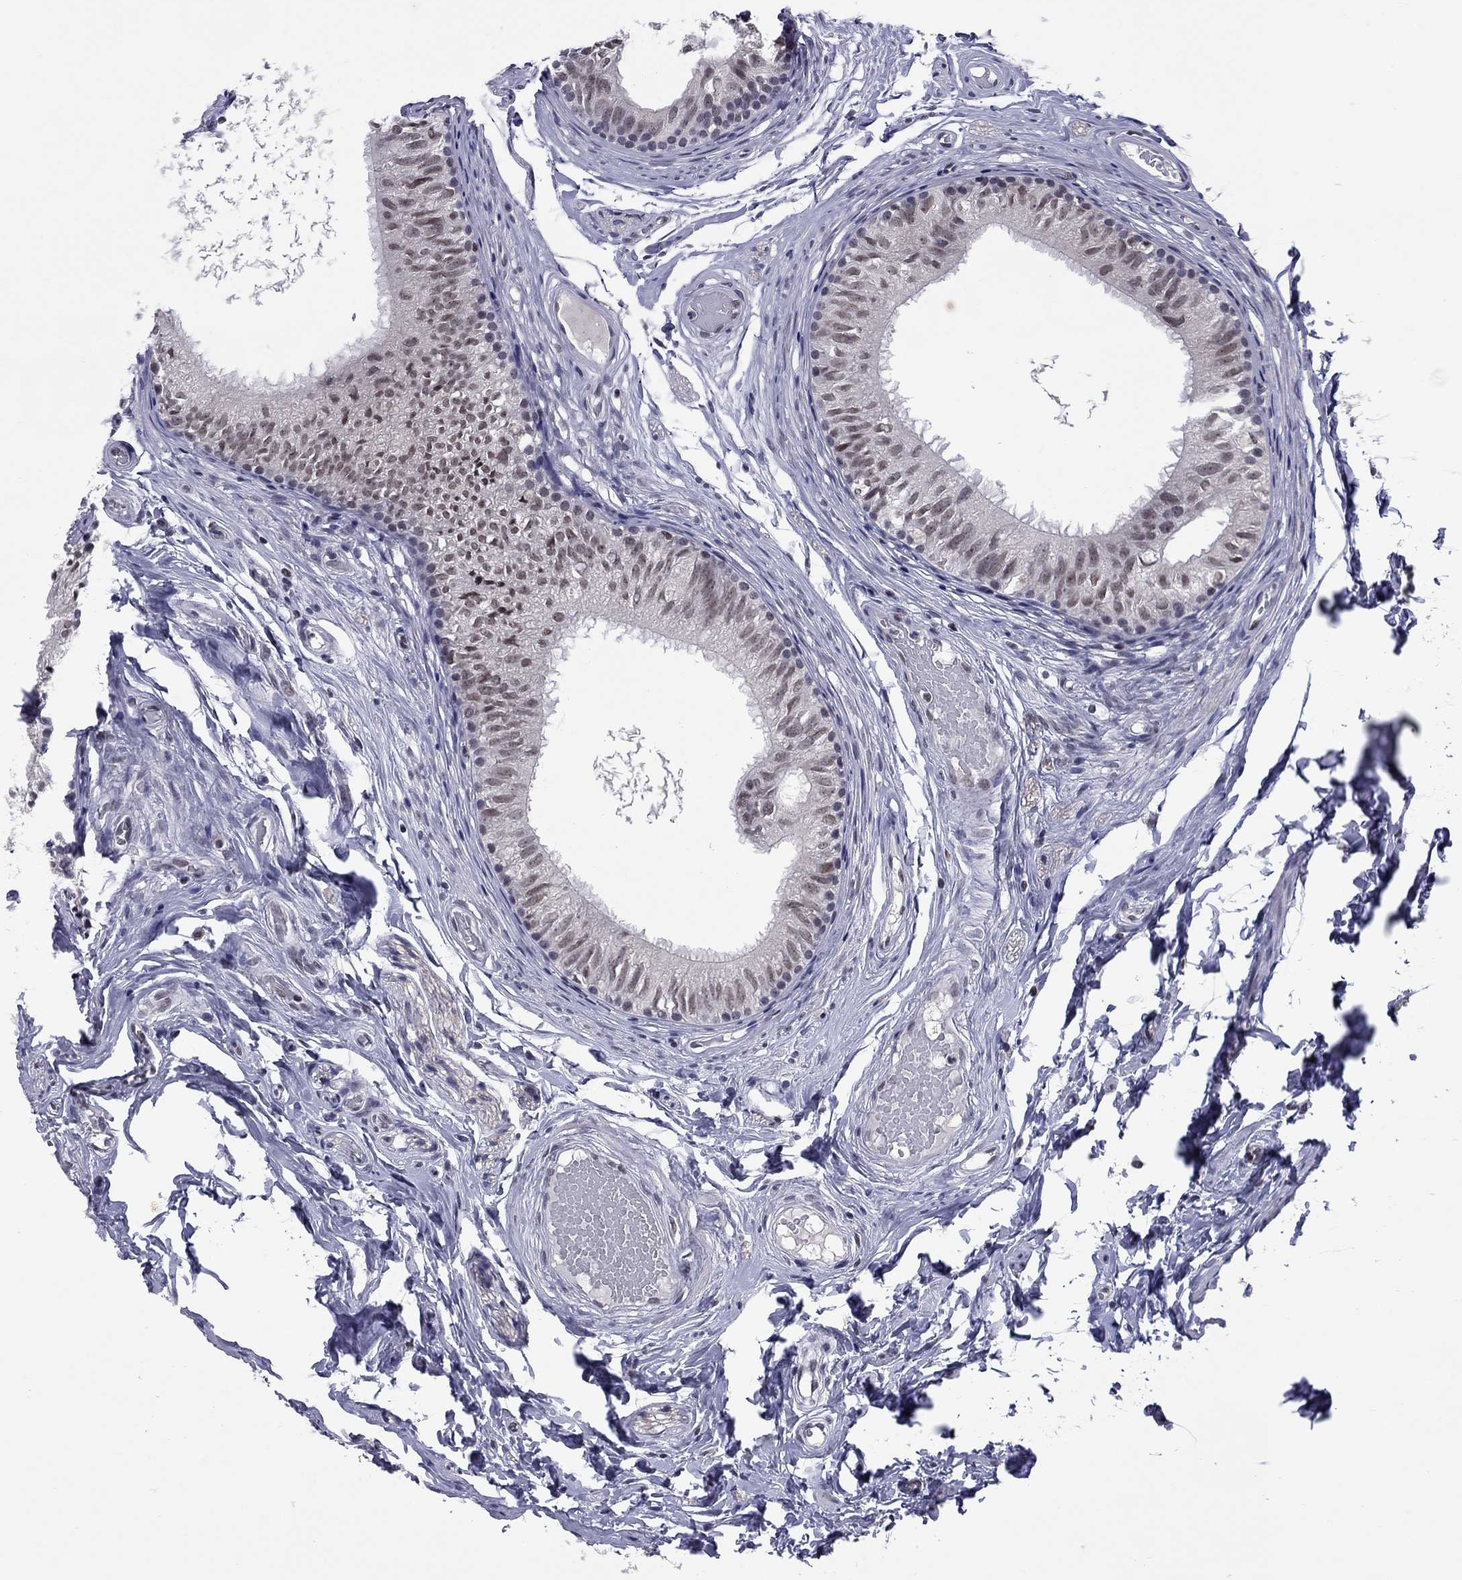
{"staining": {"intensity": "weak", "quantity": ">75%", "location": "nuclear"}, "tissue": "epididymis", "cell_type": "Glandular cells", "image_type": "normal", "snomed": [{"axis": "morphology", "description": "Normal tissue, NOS"}, {"axis": "topography", "description": "Epididymis"}], "caption": "Epididymis stained with DAB IHC displays low levels of weak nuclear expression in about >75% of glandular cells. (DAB IHC, brown staining for protein, blue staining for nuclei).", "gene": "TAF9", "patient": {"sex": "male", "age": 29}}